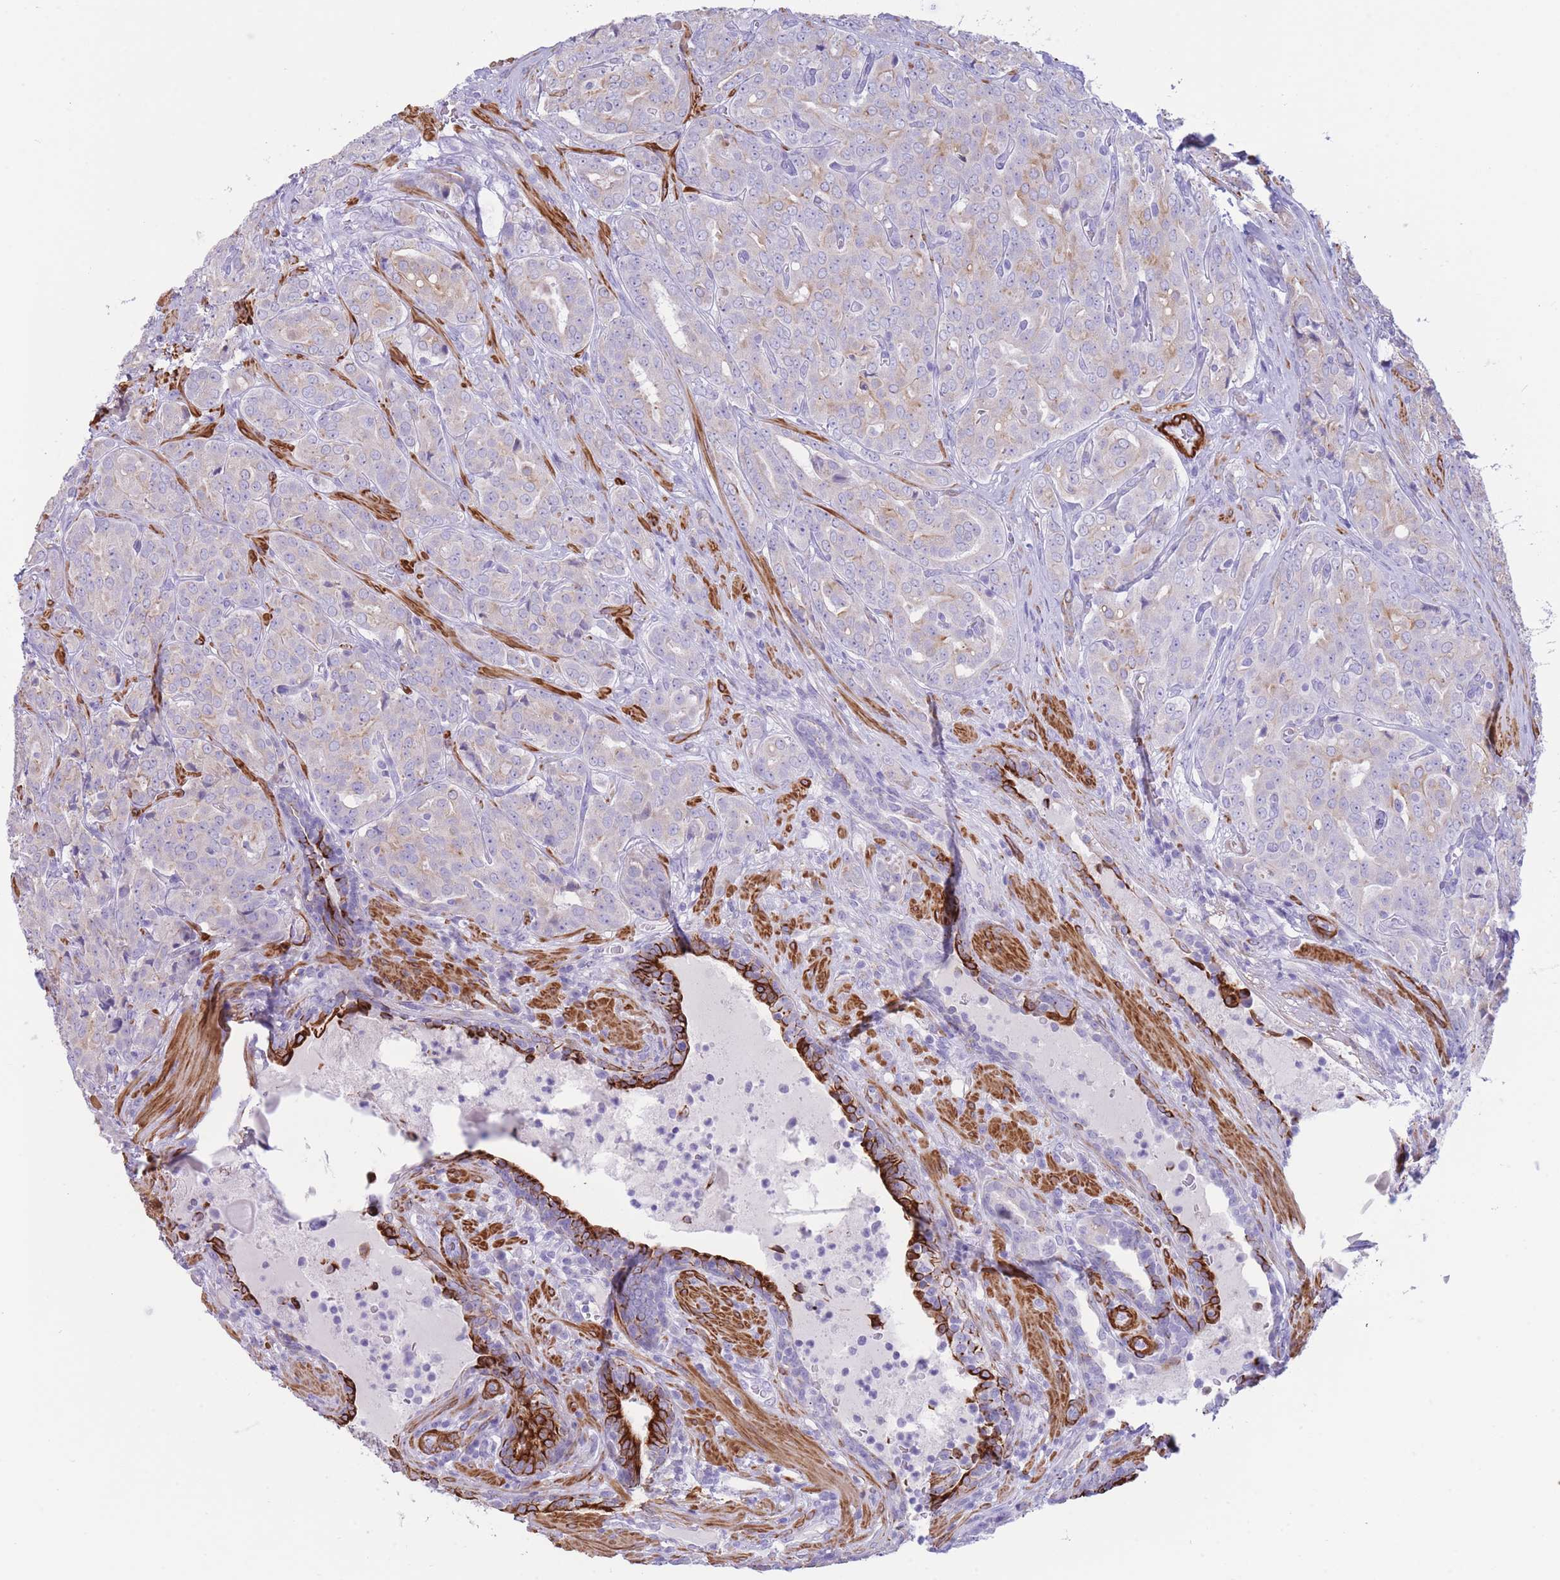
{"staining": {"intensity": "weak", "quantity": "<25%", "location": "cytoplasmic/membranous"}, "tissue": "prostate cancer", "cell_type": "Tumor cells", "image_type": "cancer", "snomed": [{"axis": "morphology", "description": "Adenocarcinoma, High grade"}, {"axis": "topography", "description": "Prostate"}], "caption": "The image displays no staining of tumor cells in prostate high-grade adenocarcinoma. (DAB (3,3'-diaminobenzidine) immunohistochemistry with hematoxylin counter stain).", "gene": "VWA8", "patient": {"sex": "male", "age": 68}}